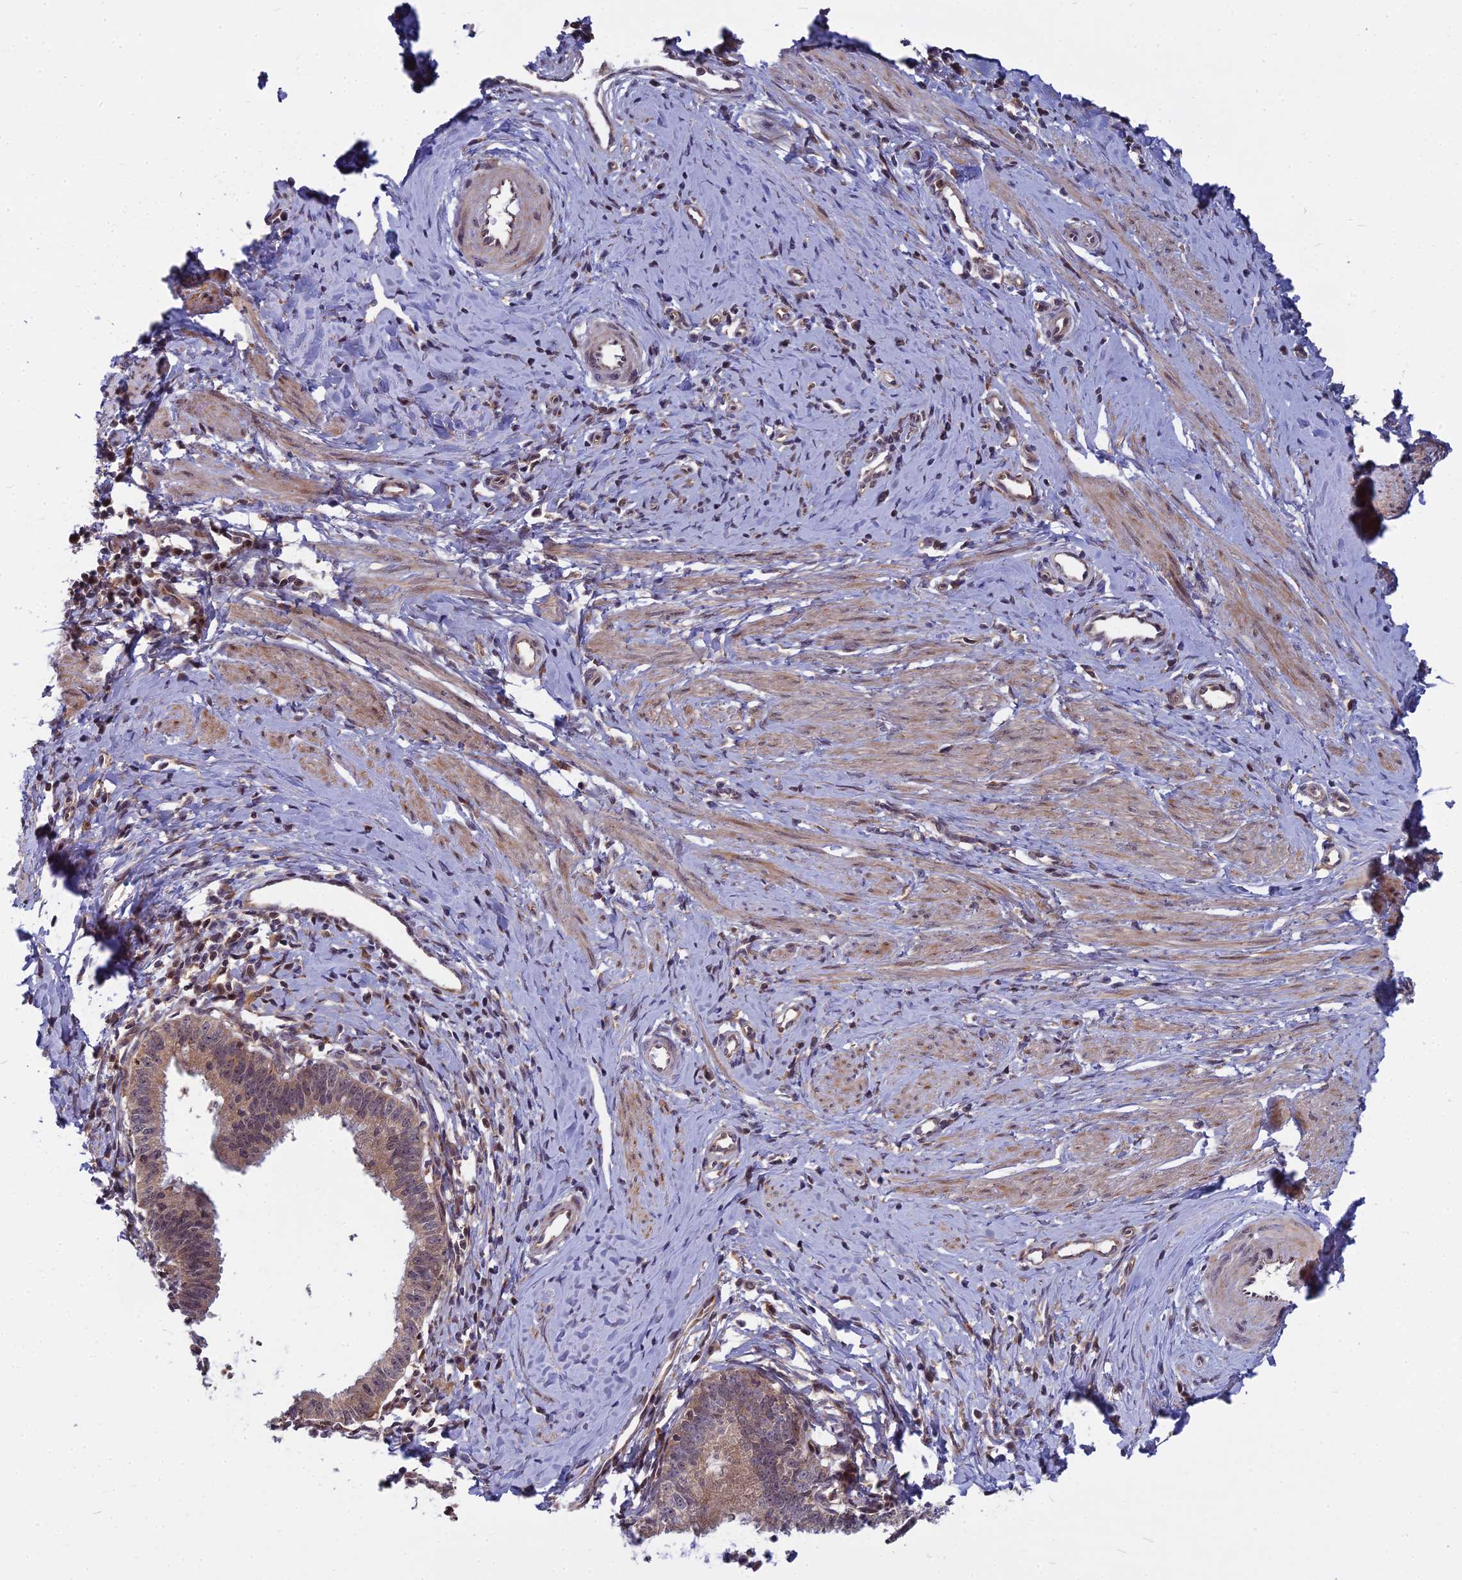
{"staining": {"intensity": "moderate", "quantity": ">75%", "location": "cytoplasmic/membranous,nuclear"}, "tissue": "cervical cancer", "cell_type": "Tumor cells", "image_type": "cancer", "snomed": [{"axis": "morphology", "description": "Adenocarcinoma, NOS"}, {"axis": "topography", "description": "Cervix"}], "caption": "This micrograph exhibits cervical cancer (adenocarcinoma) stained with immunohistochemistry to label a protein in brown. The cytoplasmic/membranous and nuclear of tumor cells show moderate positivity for the protein. Nuclei are counter-stained blue.", "gene": "COMMD2", "patient": {"sex": "female", "age": 36}}